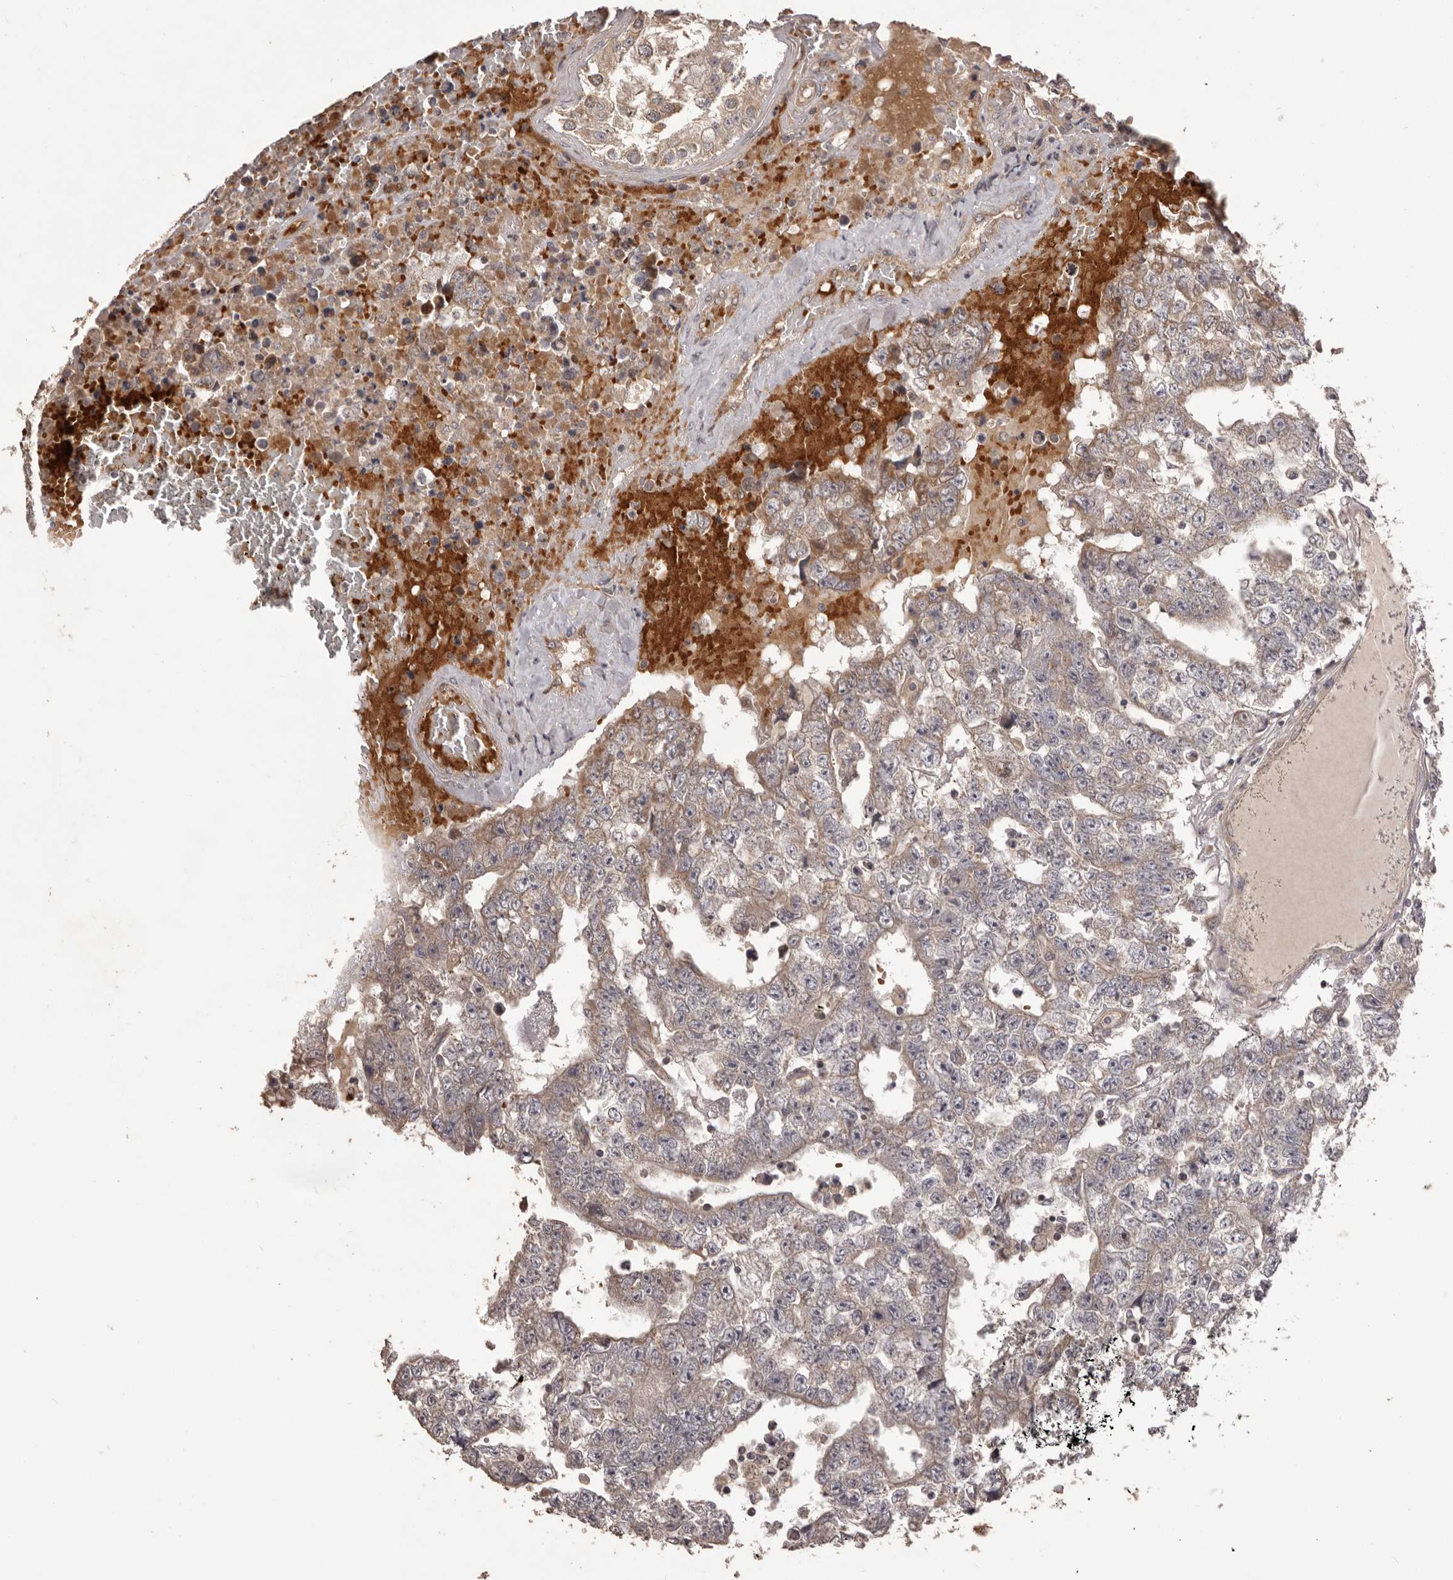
{"staining": {"intensity": "moderate", "quantity": "25%-75%", "location": "cytoplasmic/membranous"}, "tissue": "testis cancer", "cell_type": "Tumor cells", "image_type": "cancer", "snomed": [{"axis": "morphology", "description": "Carcinoma, Embryonal, NOS"}, {"axis": "topography", "description": "Testis"}], "caption": "Brown immunohistochemical staining in human embryonal carcinoma (testis) reveals moderate cytoplasmic/membranous staining in about 25%-75% of tumor cells.", "gene": "QRSL1", "patient": {"sex": "male", "age": 25}}